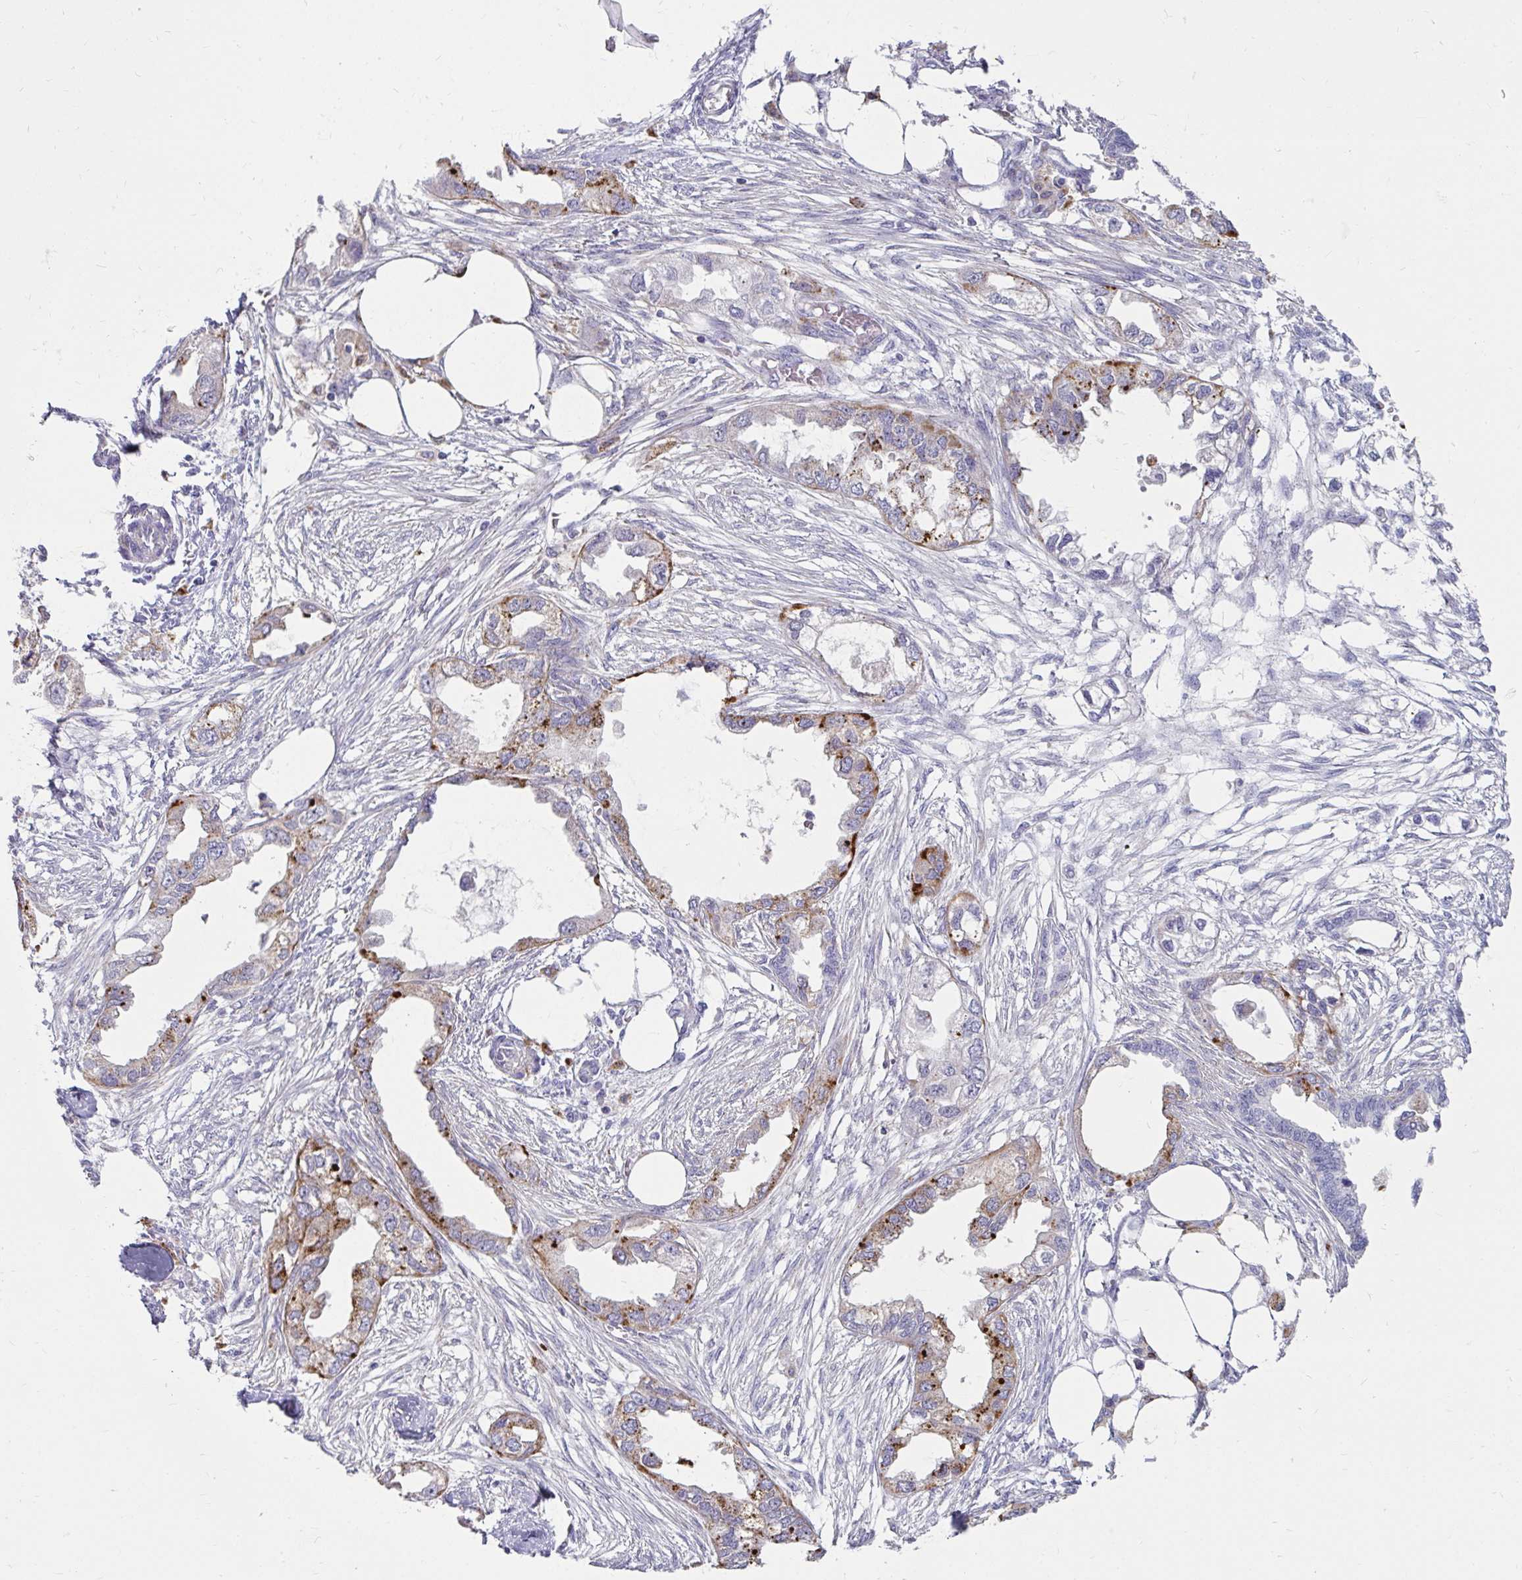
{"staining": {"intensity": "moderate", "quantity": "<25%", "location": "cytoplasmic/membranous"}, "tissue": "endometrial cancer", "cell_type": "Tumor cells", "image_type": "cancer", "snomed": [{"axis": "morphology", "description": "Adenocarcinoma, NOS"}, {"axis": "morphology", "description": "Adenocarcinoma, metastatic, NOS"}, {"axis": "topography", "description": "Adipose tissue"}, {"axis": "topography", "description": "Endometrium"}], "caption": "Endometrial cancer (adenocarcinoma) stained with a brown dye exhibits moderate cytoplasmic/membranous positive expression in about <25% of tumor cells.", "gene": "CTSZ", "patient": {"sex": "female", "age": 67}}